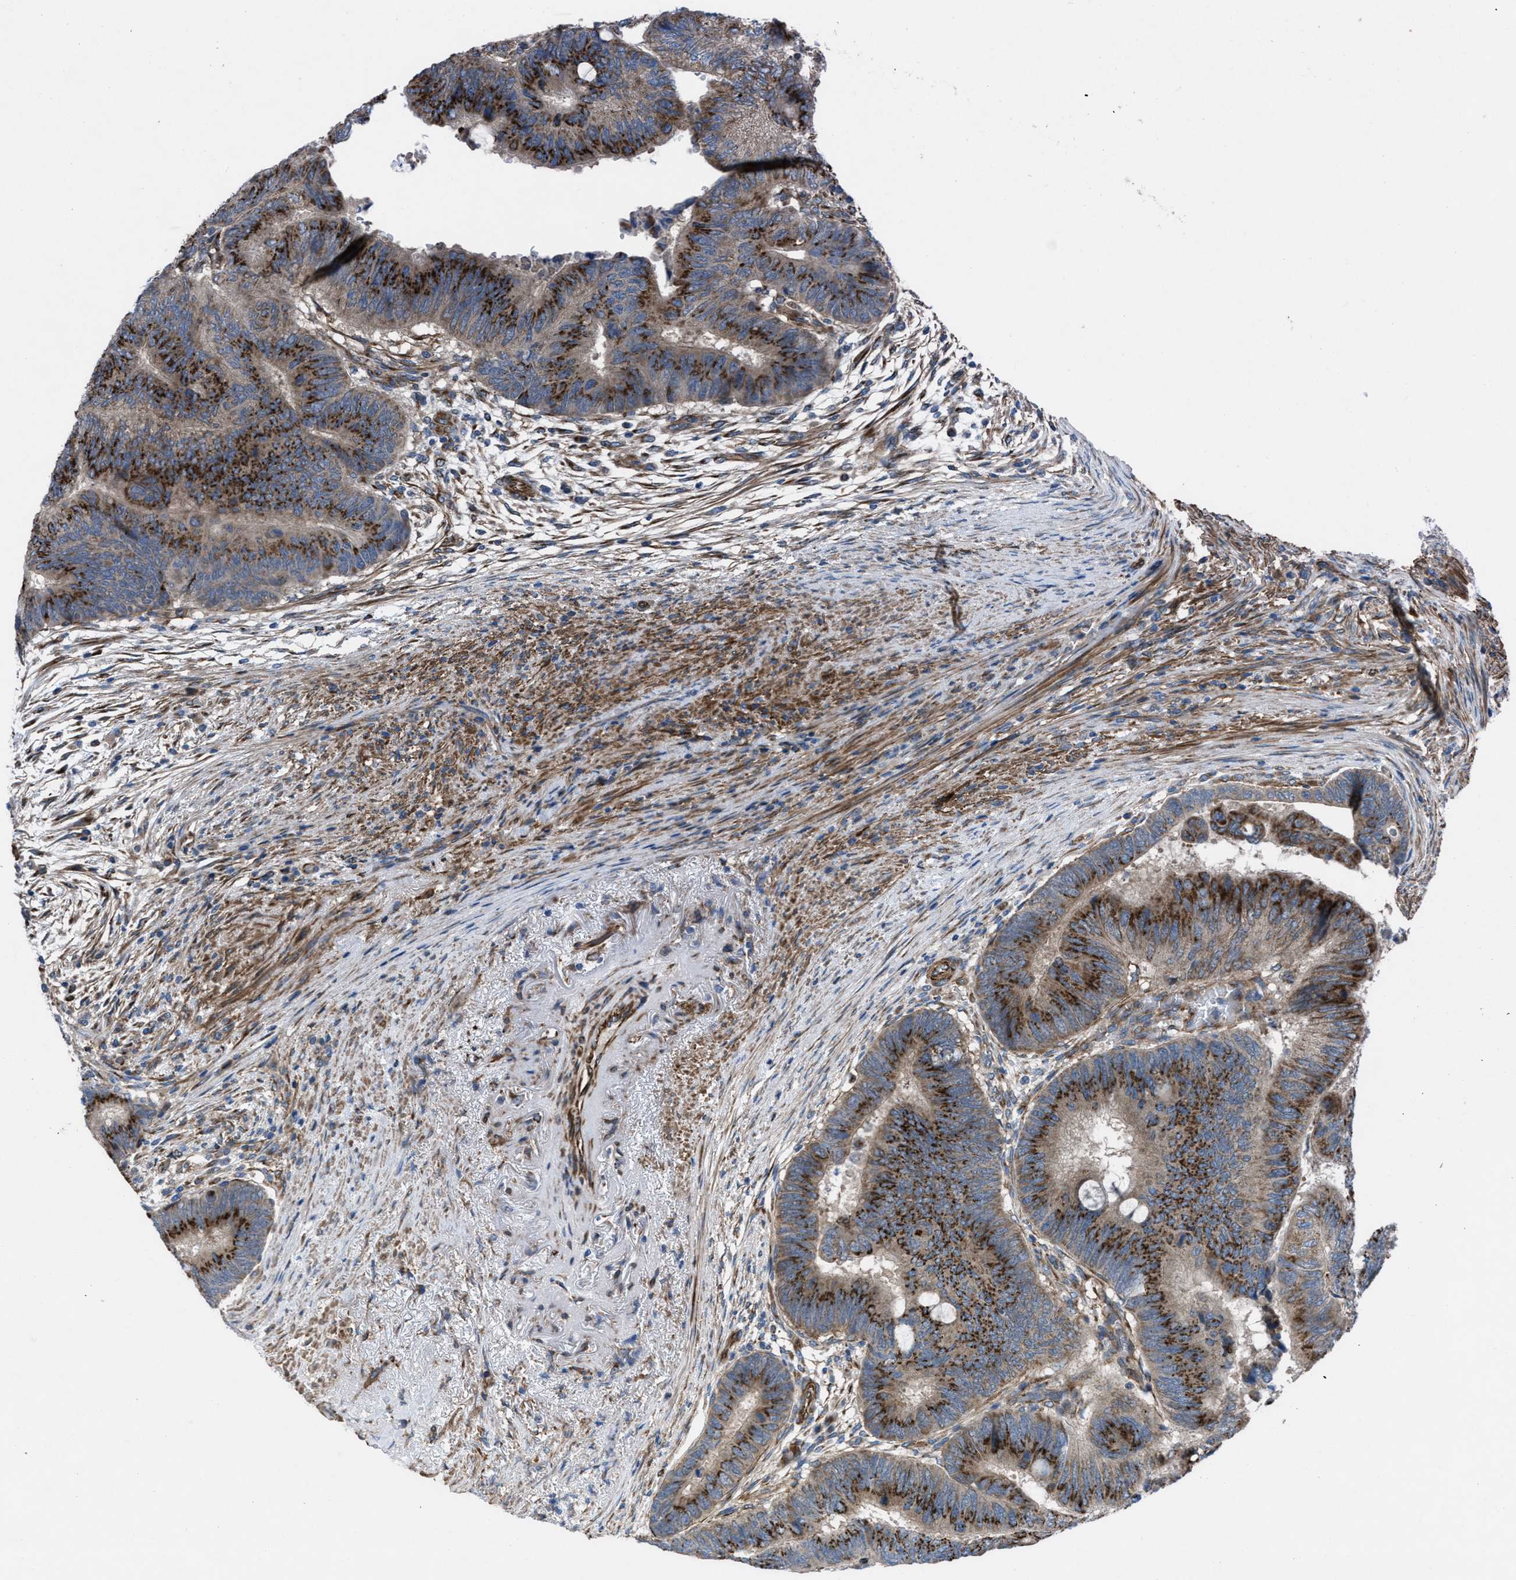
{"staining": {"intensity": "strong", "quantity": ">75%", "location": "cytoplasmic/membranous"}, "tissue": "colorectal cancer", "cell_type": "Tumor cells", "image_type": "cancer", "snomed": [{"axis": "morphology", "description": "Normal tissue, NOS"}, {"axis": "morphology", "description": "Adenocarcinoma, NOS"}, {"axis": "topography", "description": "Rectum"}, {"axis": "topography", "description": "Peripheral nerve tissue"}], "caption": "Colorectal cancer (adenocarcinoma) was stained to show a protein in brown. There is high levels of strong cytoplasmic/membranous staining in approximately >75% of tumor cells.", "gene": "SLC6A9", "patient": {"sex": "male", "age": 92}}